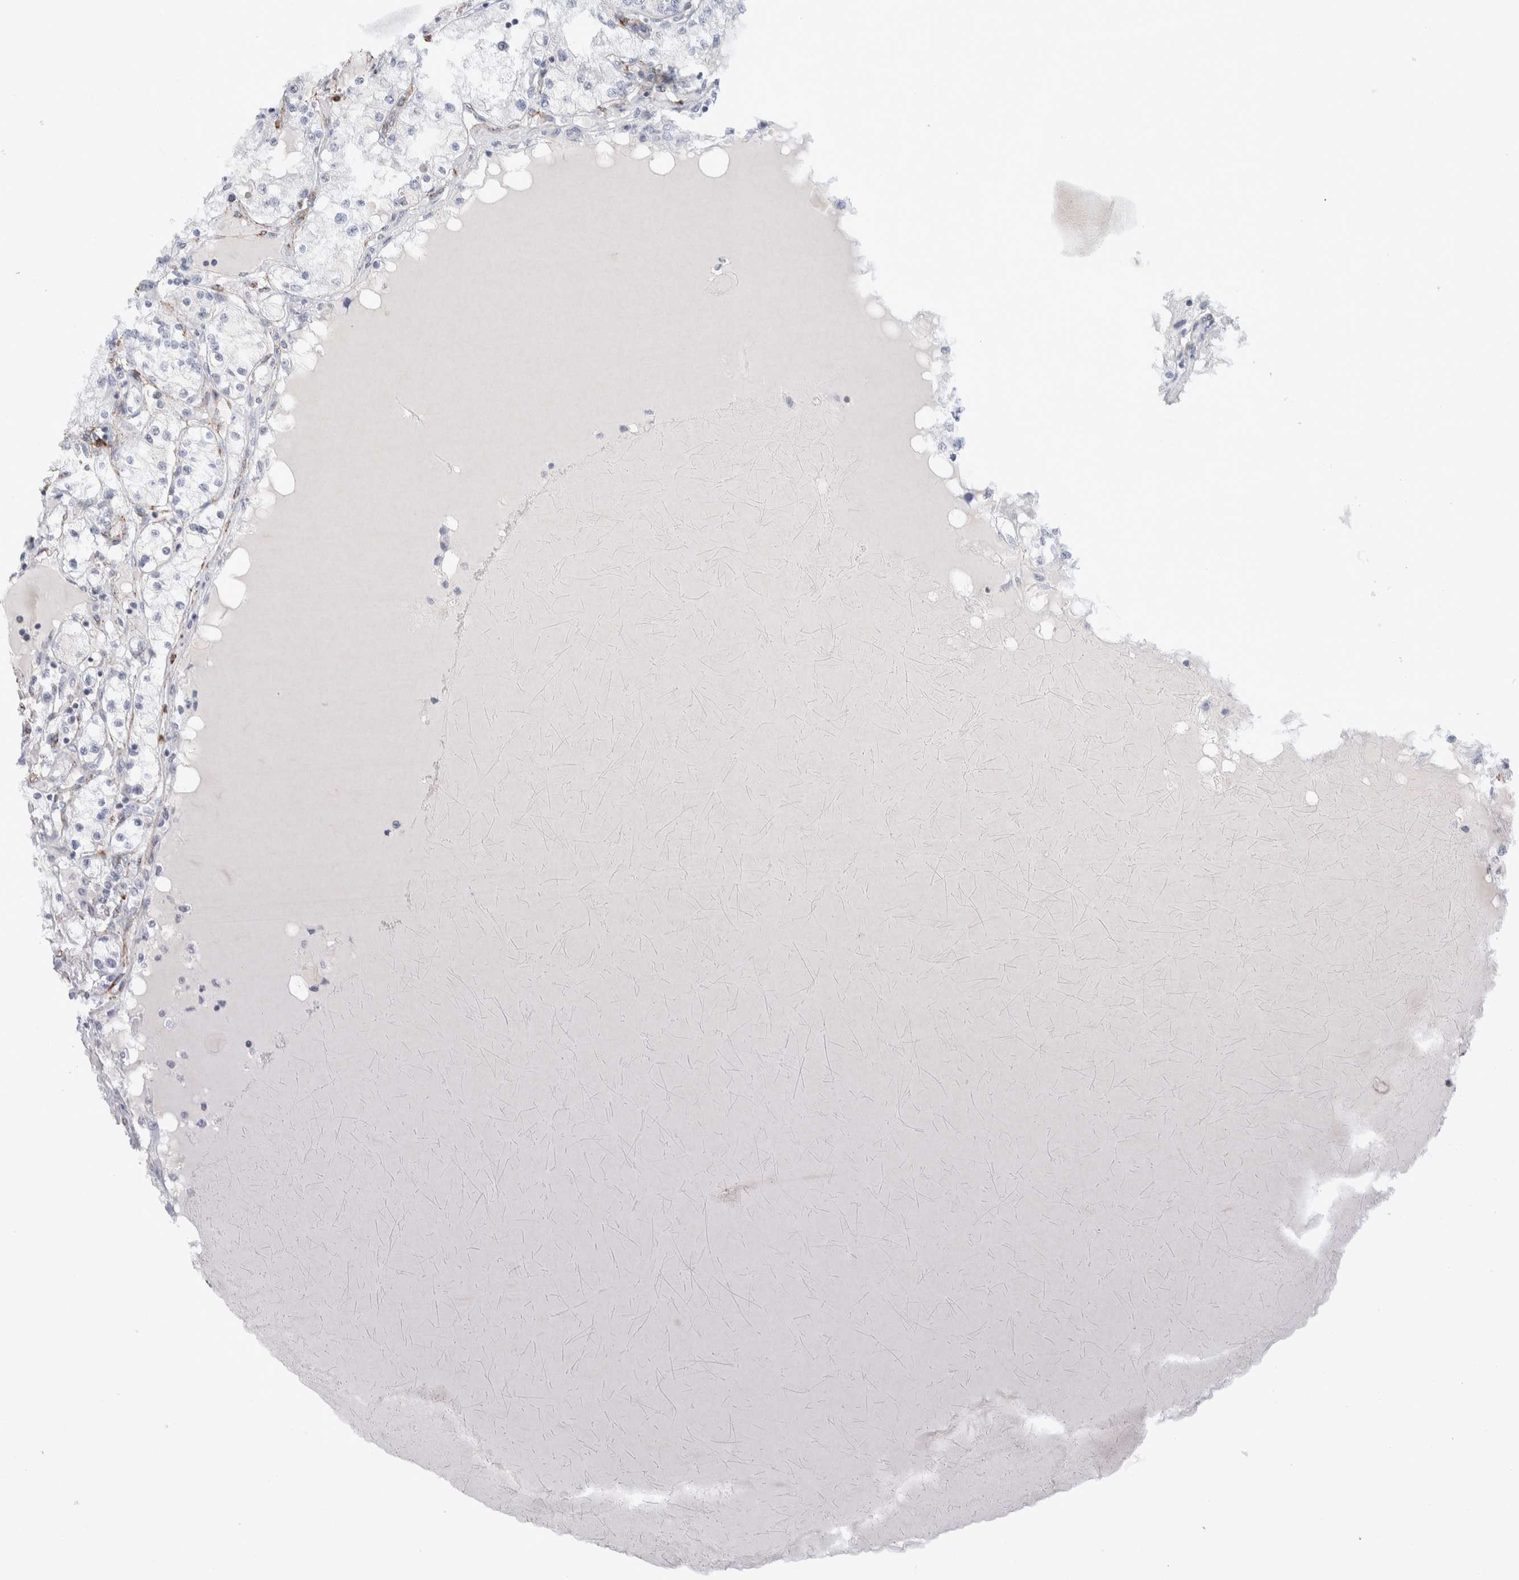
{"staining": {"intensity": "negative", "quantity": "none", "location": "none"}, "tissue": "renal cancer", "cell_type": "Tumor cells", "image_type": "cancer", "snomed": [{"axis": "morphology", "description": "Adenocarcinoma, NOS"}, {"axis": "topography", "description": "Kidney"}], "caption": "A high-resolution image shows IHC staining of renal cancer, which demonstrates no significant expression in tumor cells. (Immunohistochemistry (ihc), brightfield microscopy, high magnification).", "gene": "SEPTIN4", "patient": {"sex": "male", "age": 68}}